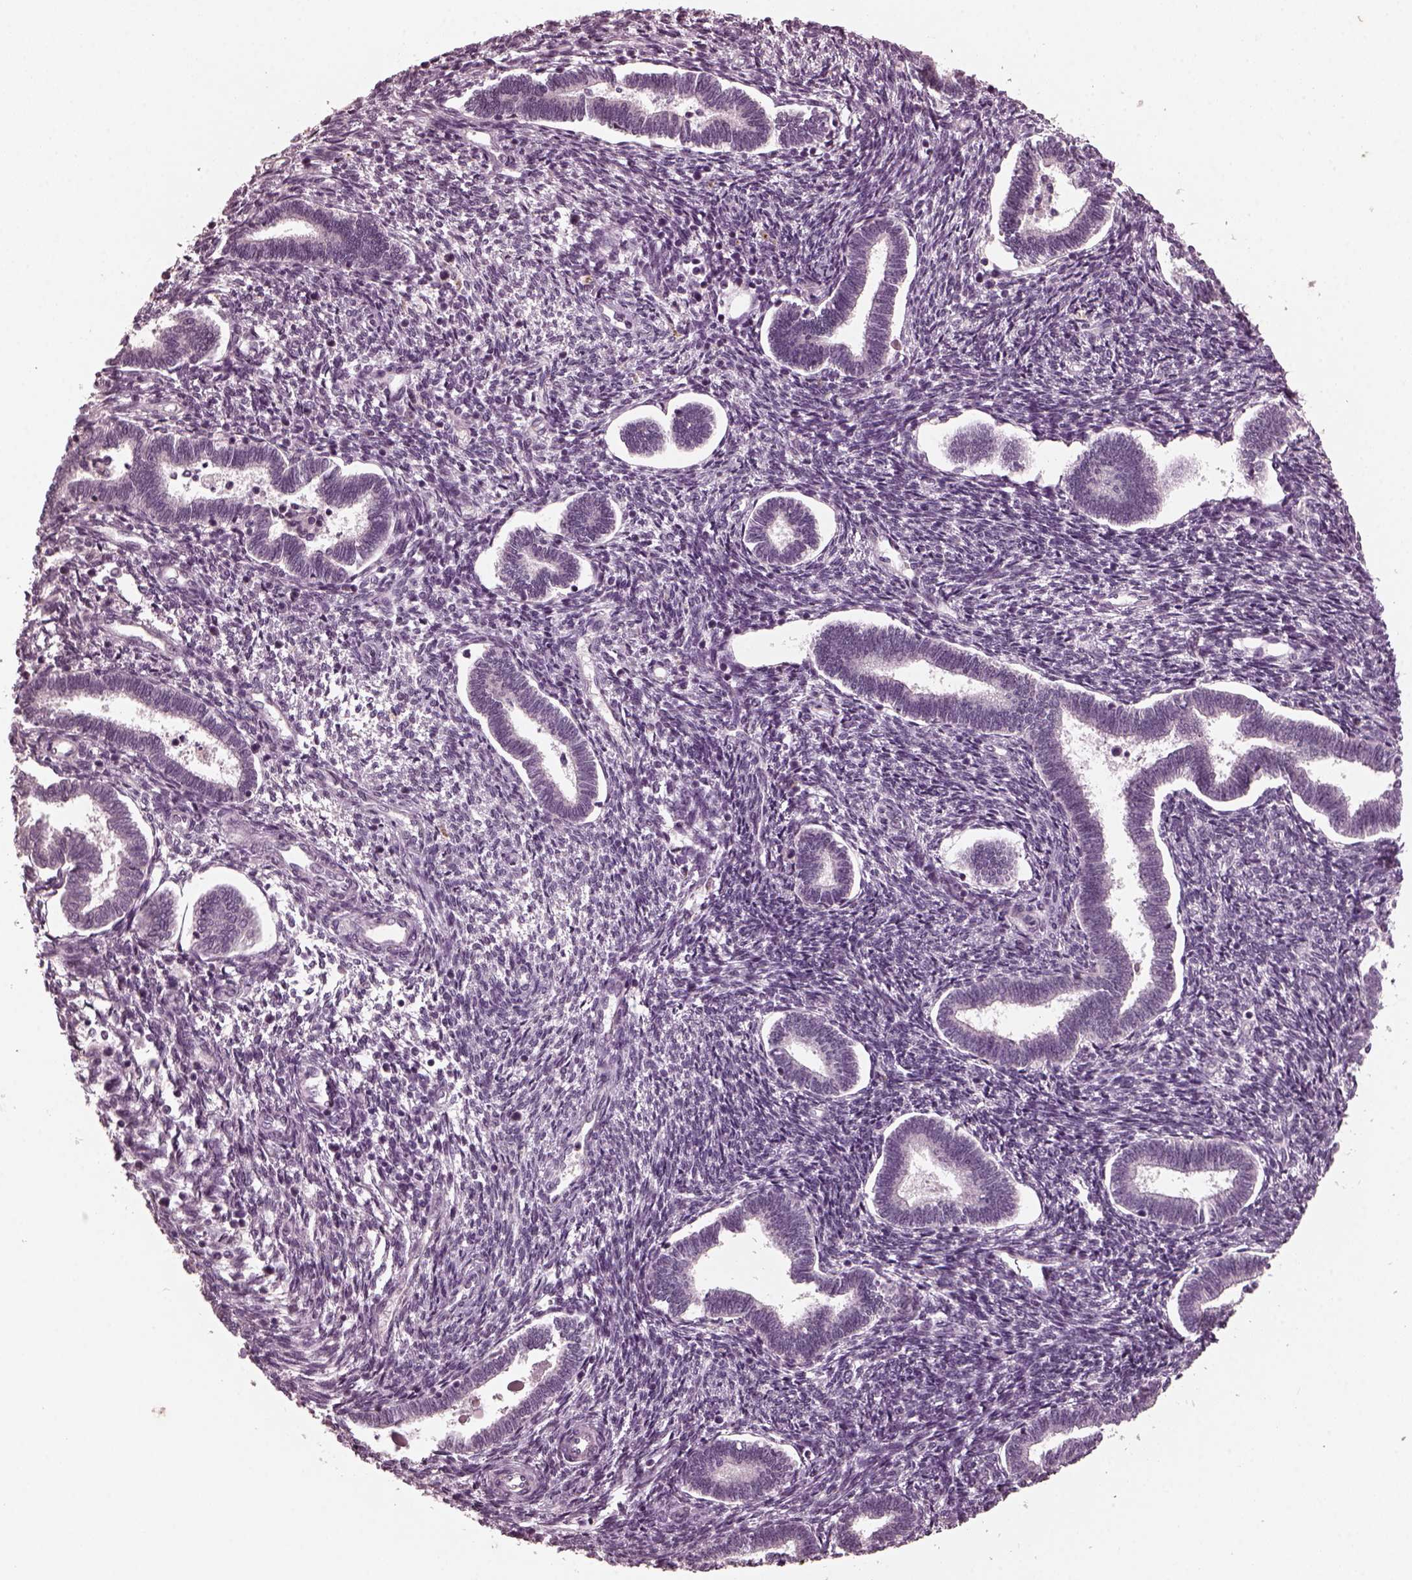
{"staining": {"intensity": "negative", "quantity": "none", "location": "none"}, "tissue": "endometrium", "cell_type": "Cells in endometrial stroma", "image_type": "normal", "snomed": [{"axis": "morphology", "description": "Normal tissue, NOS"}, {"axis": "topography", "description": "Endometrium"}], "caption": "Immunohistochemistry of unremarkable endometrium exhibits no positivity in cells in endometrial stroma.", "gene": "RCVRN", "patient": {"sex": "female", "age": 42}}